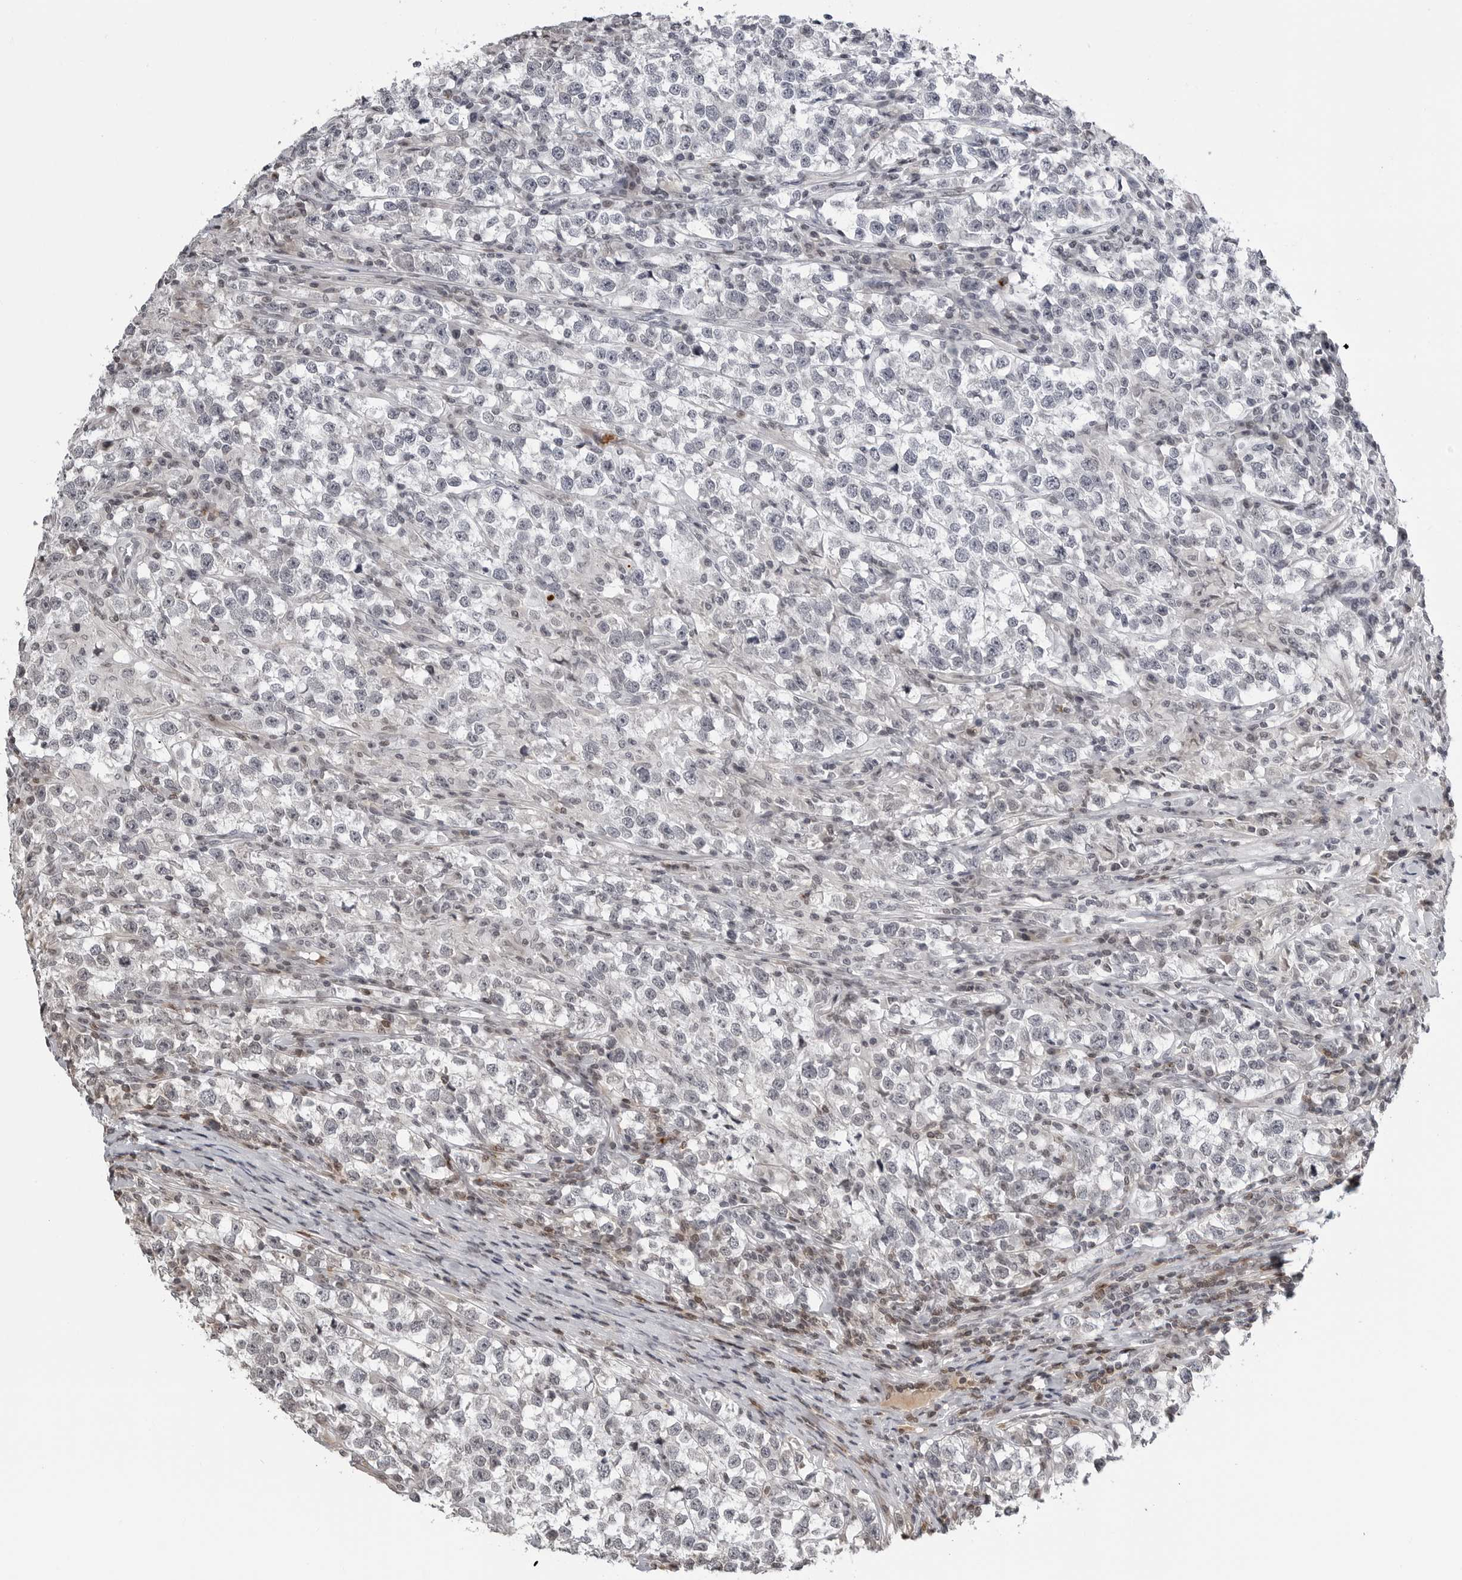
{"staining": {"intensity": "negative", "quantity": "none", "location": "none"}, "tissue": "testis cancer", "cell_type": "Tumor cells", "image_type": "cancer", "snomed": [{"axis": "morphology", "description": "Normal tissue, NOS"}, {"axis": "morphology", "description": "Seminoma, NOS"}, {"axis": "topography", "description": "Testis"}], "caption": "Micrograph shows no significant protein expression in tumor cells of testis seminoma.", "gene": "CXCR5", "patient": {"sex": "male", "age": 43}}